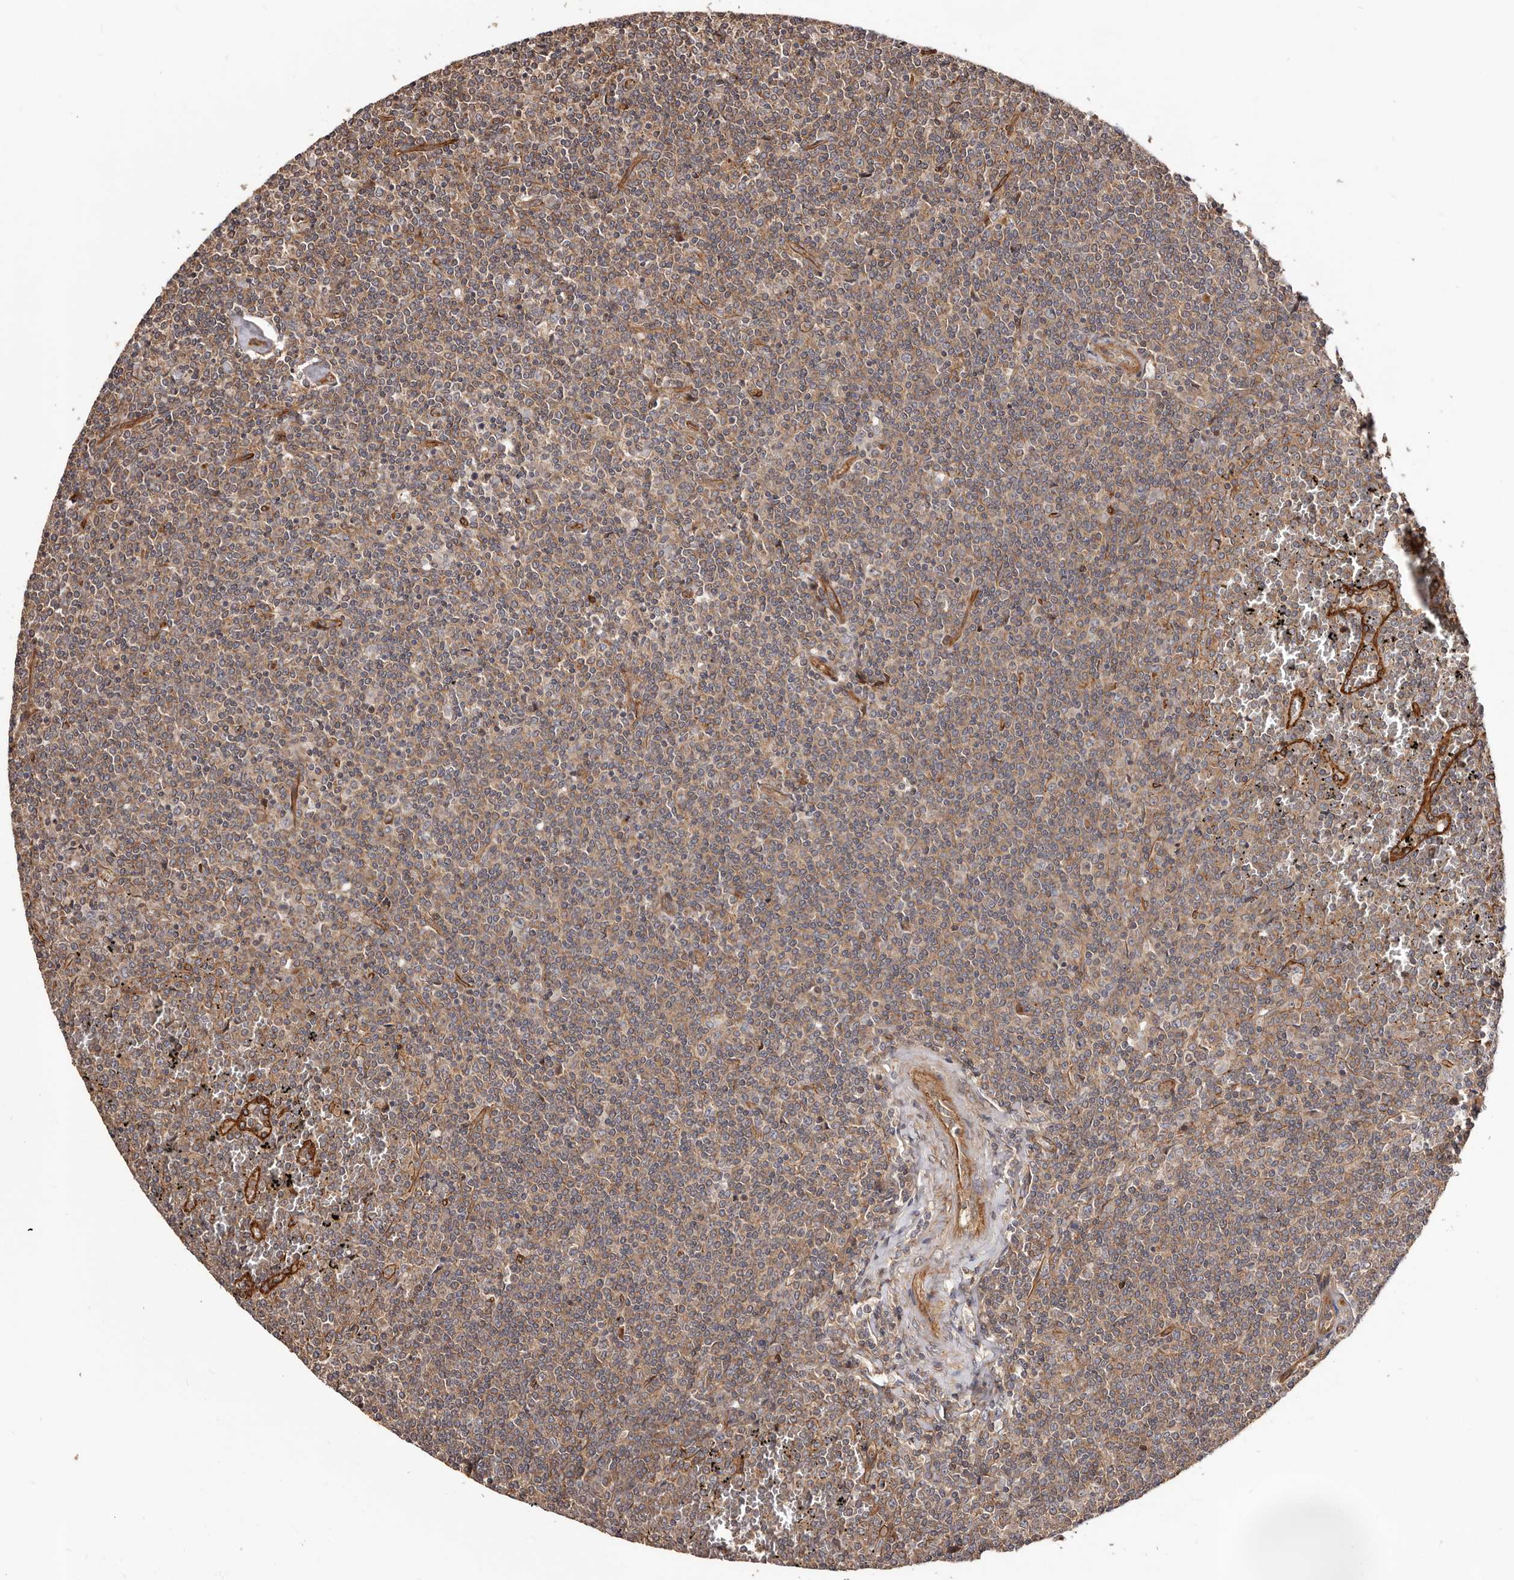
{"staining": {"intensity": "weak", "quantity": ">75%", "location": "cytoplasmic/membranous"}, "tissue": "lymphoma", "cell_type": "Tumor cells", "image_type": "cancer", "snomed": [{"axis": "morphology", "description": "Malignant lymphoma, non-Hodgkin's type, Low grade"}, {"axis": "topography", "description": "Spleen"}], "caption": "This image demonstrates lymphoma stained with immunohistochemistry to label a protein in brown. The cytoplasmic/membranous of tumor cells show weak positivity for the protein. Nuclei are counter-stained blue.", "gene": "GTPBP1", "patient": {"sex": "female", "age": 19}}